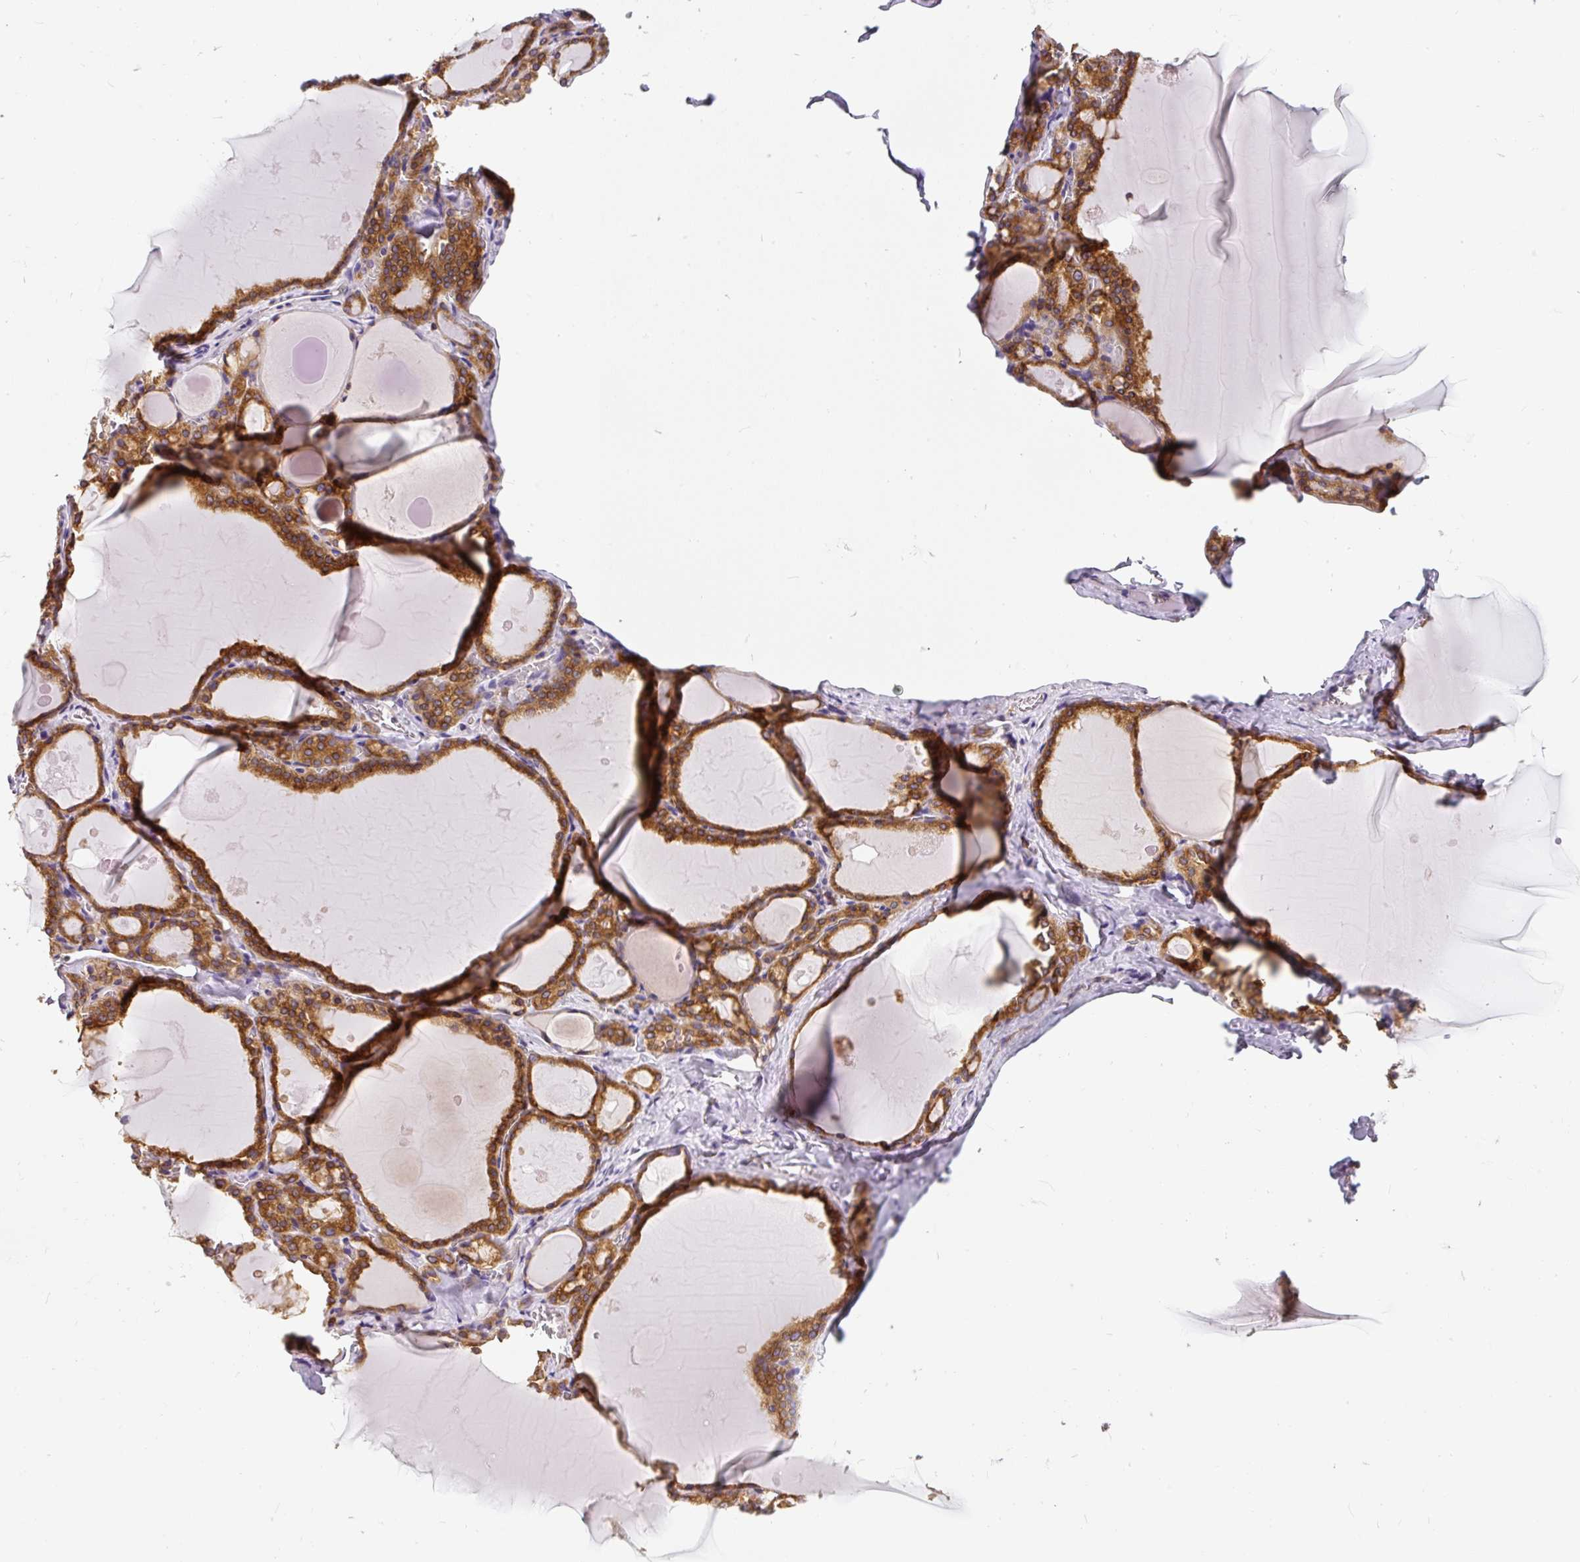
{"staining": {"intensity": "strong", "quantity": ">75%", "location": "cytoplasmic/membranous"}, "tissue": "thyroid gland", "cell_type": "Glandular cells", "image_type": "normal", "snomed": [{"axis": "morphology", "description": "Normal tissue, NOS"}, {"axis": "topography", "description": "Thyroid gland"}], "caption": "High-power microscopy captured an immunohistochemistry micrograph of normal thyroid gland, revealing strong cytoplasmic/membranous expression in approximately >75% of glandular cells. (Stains: DAB in brown, nuclei in blue, Microscopy: brightfield microscopy at high magnification).", "gene": "CYP20A1", "patient": {"sex": "male", "age": 56}}